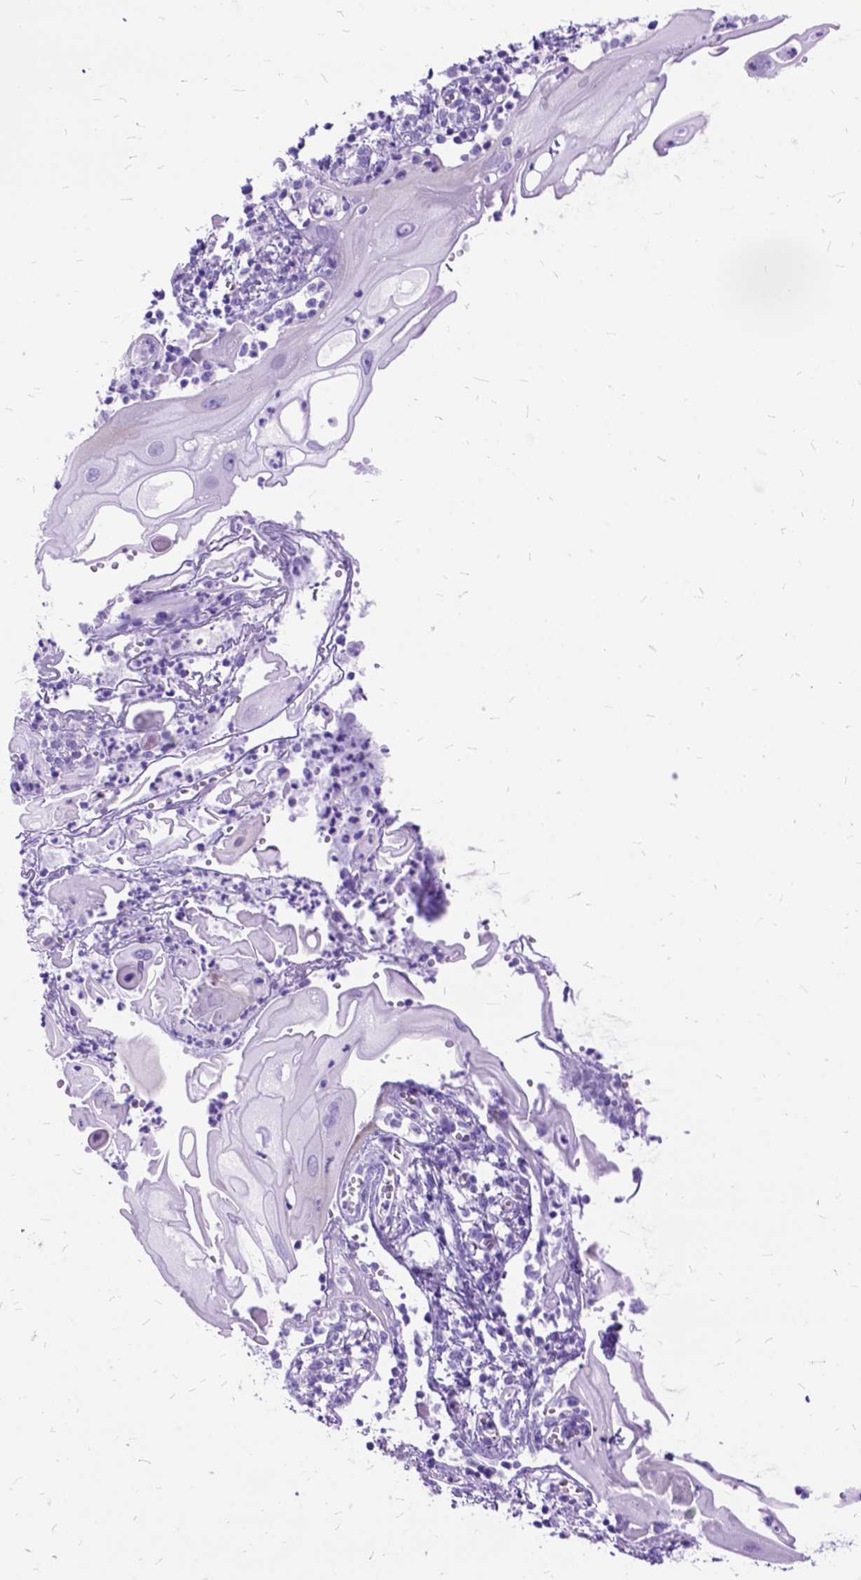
{"staining": {"intensity": "negative", "quantity": "none", "location": "none"}, "tissue": "cervical cancer", "cell_type": "Tumor cells", "image_type": "cancer", "snomed": [{"axis": "morphology", "description": "Squamous cell carcinoma, NOS"}, {"axis": "topography", "description": "Cervix"}], "caption": "Cervical squamous cell carcinoma stained for a protein using immunohistochemistry demonstrates no expression tumor cells.", "gene": "DNAH2", "patient": {"sex": "female", "age": 30}}